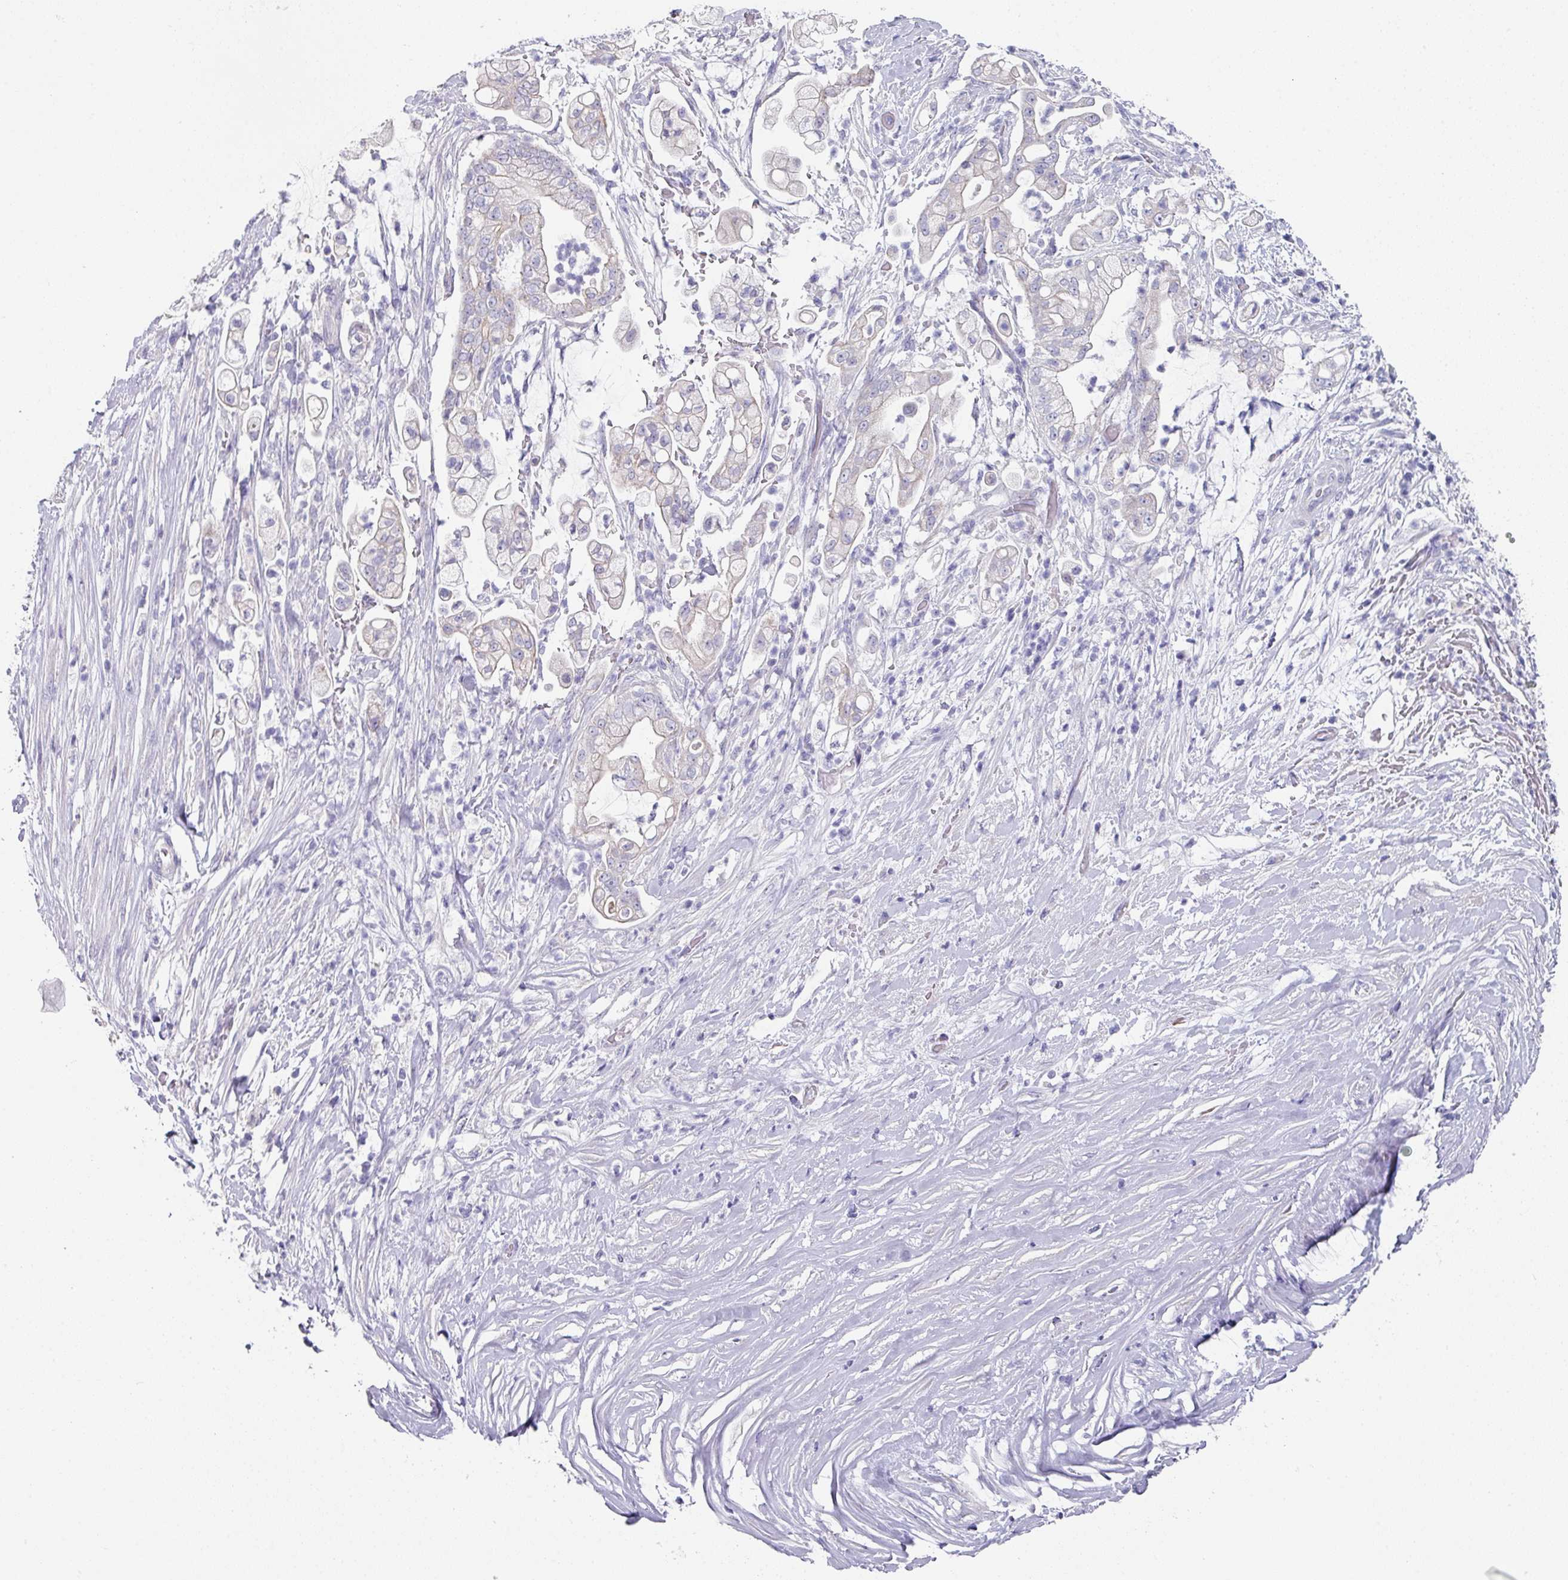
{"staining": {"intensity": "negative", "quantity": "none", "location": "none"}, "tissue": "pancreatic cancer", "cell_type": "Tumor cells", "image_type": "cancer", "snomed": [{"axis": "morphology", "description": "Adenocarcinoma, NOS"}, {"axis": "topography", "description": "Pancreas"}], "caption": "This histopathology image is of pancreatic adenocarcinoma stained with immunohistochemistry to label a protein in brown with the nuclei are counter-stained blue. There is no positivity in tumor cells.", "gene": "PEX10", "patient": {"sex": "female", "age": 69}}